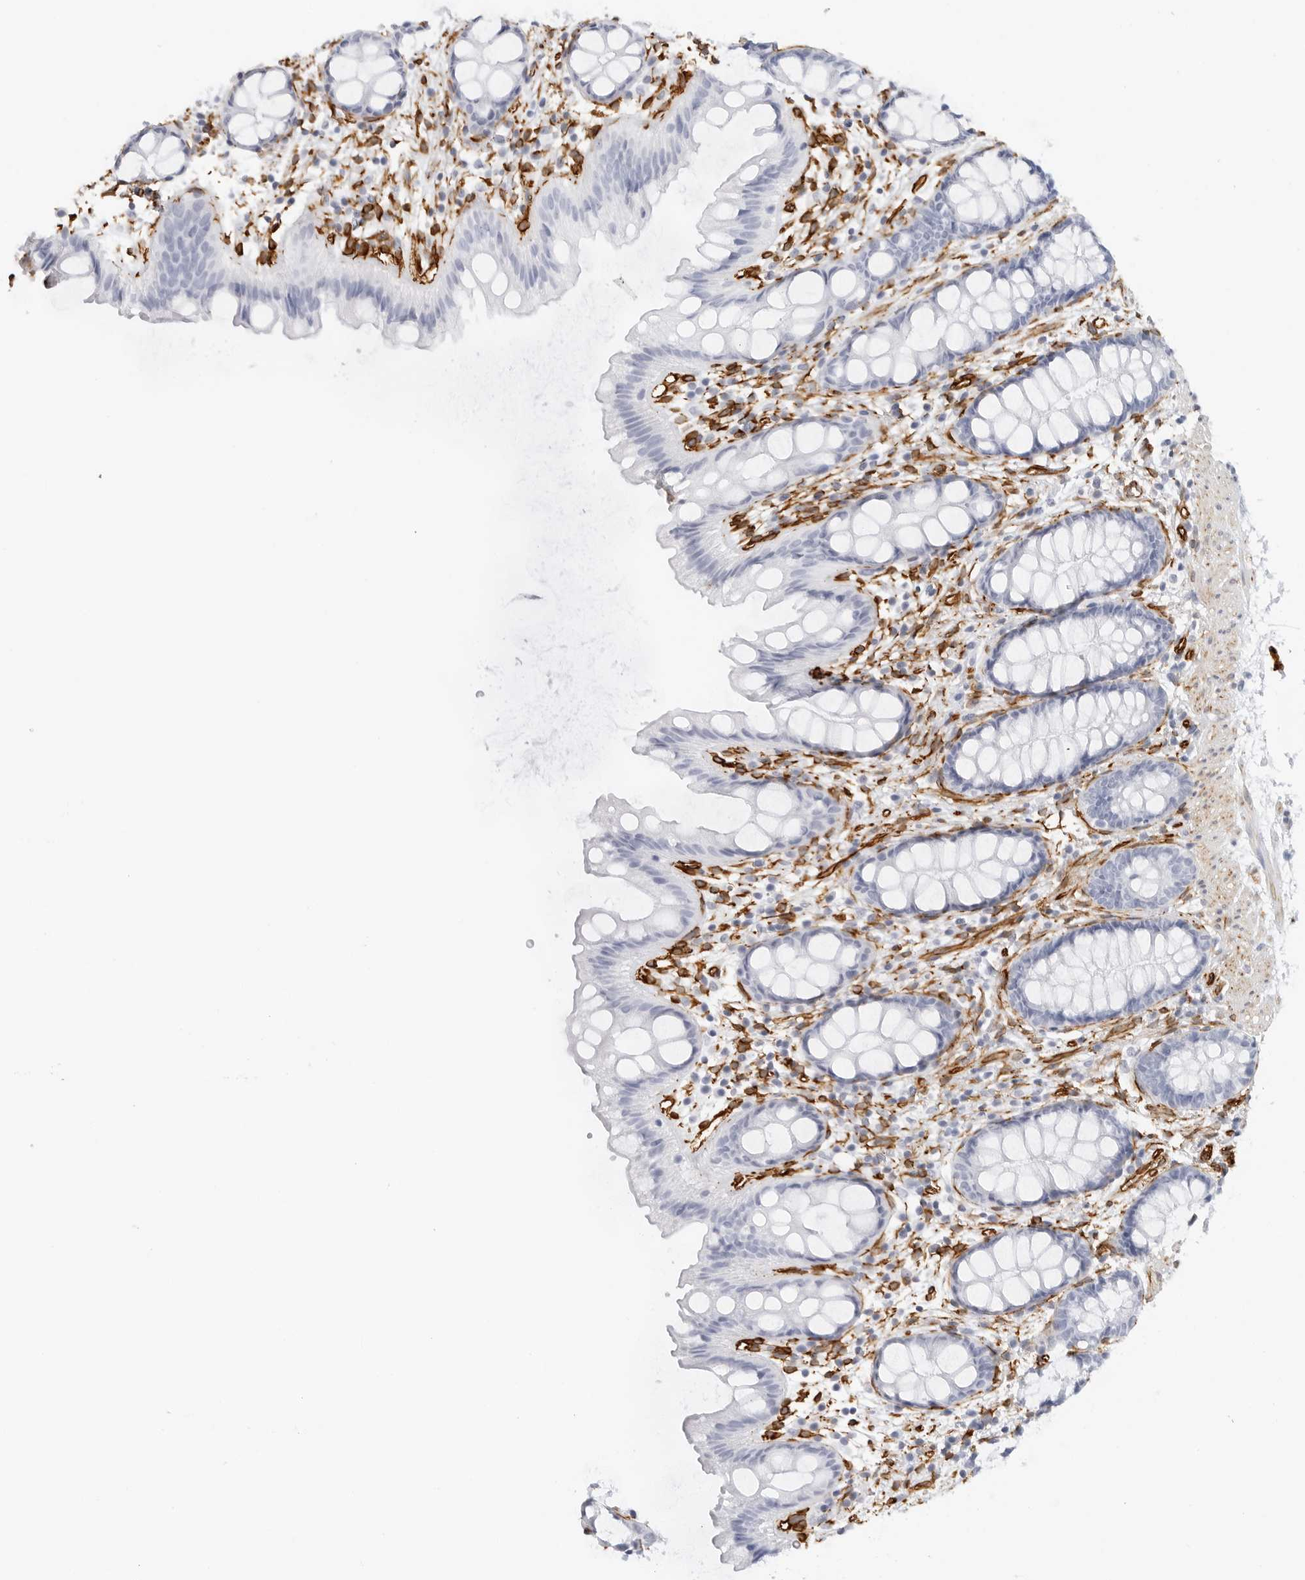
{"staining": {"intensity": "negative", "quantity": "none", "location": "none"}, "tissue": "rectum", "cell_type": "Glandular cells", "image_type": "normal", "snomed": [{"axis": "morphology", "description": "Normal tissue, NOS"}, {"axis": "topography", "description": "Rectum"}], "caption": "High magnification brightfield microscopy of normal rectum stained with DAB (brown) and counterstained with hematoxylin (blue): glandular cells show no significant staining.", "gene": "NES", "patient": {"sex": "female", "age": 65}}